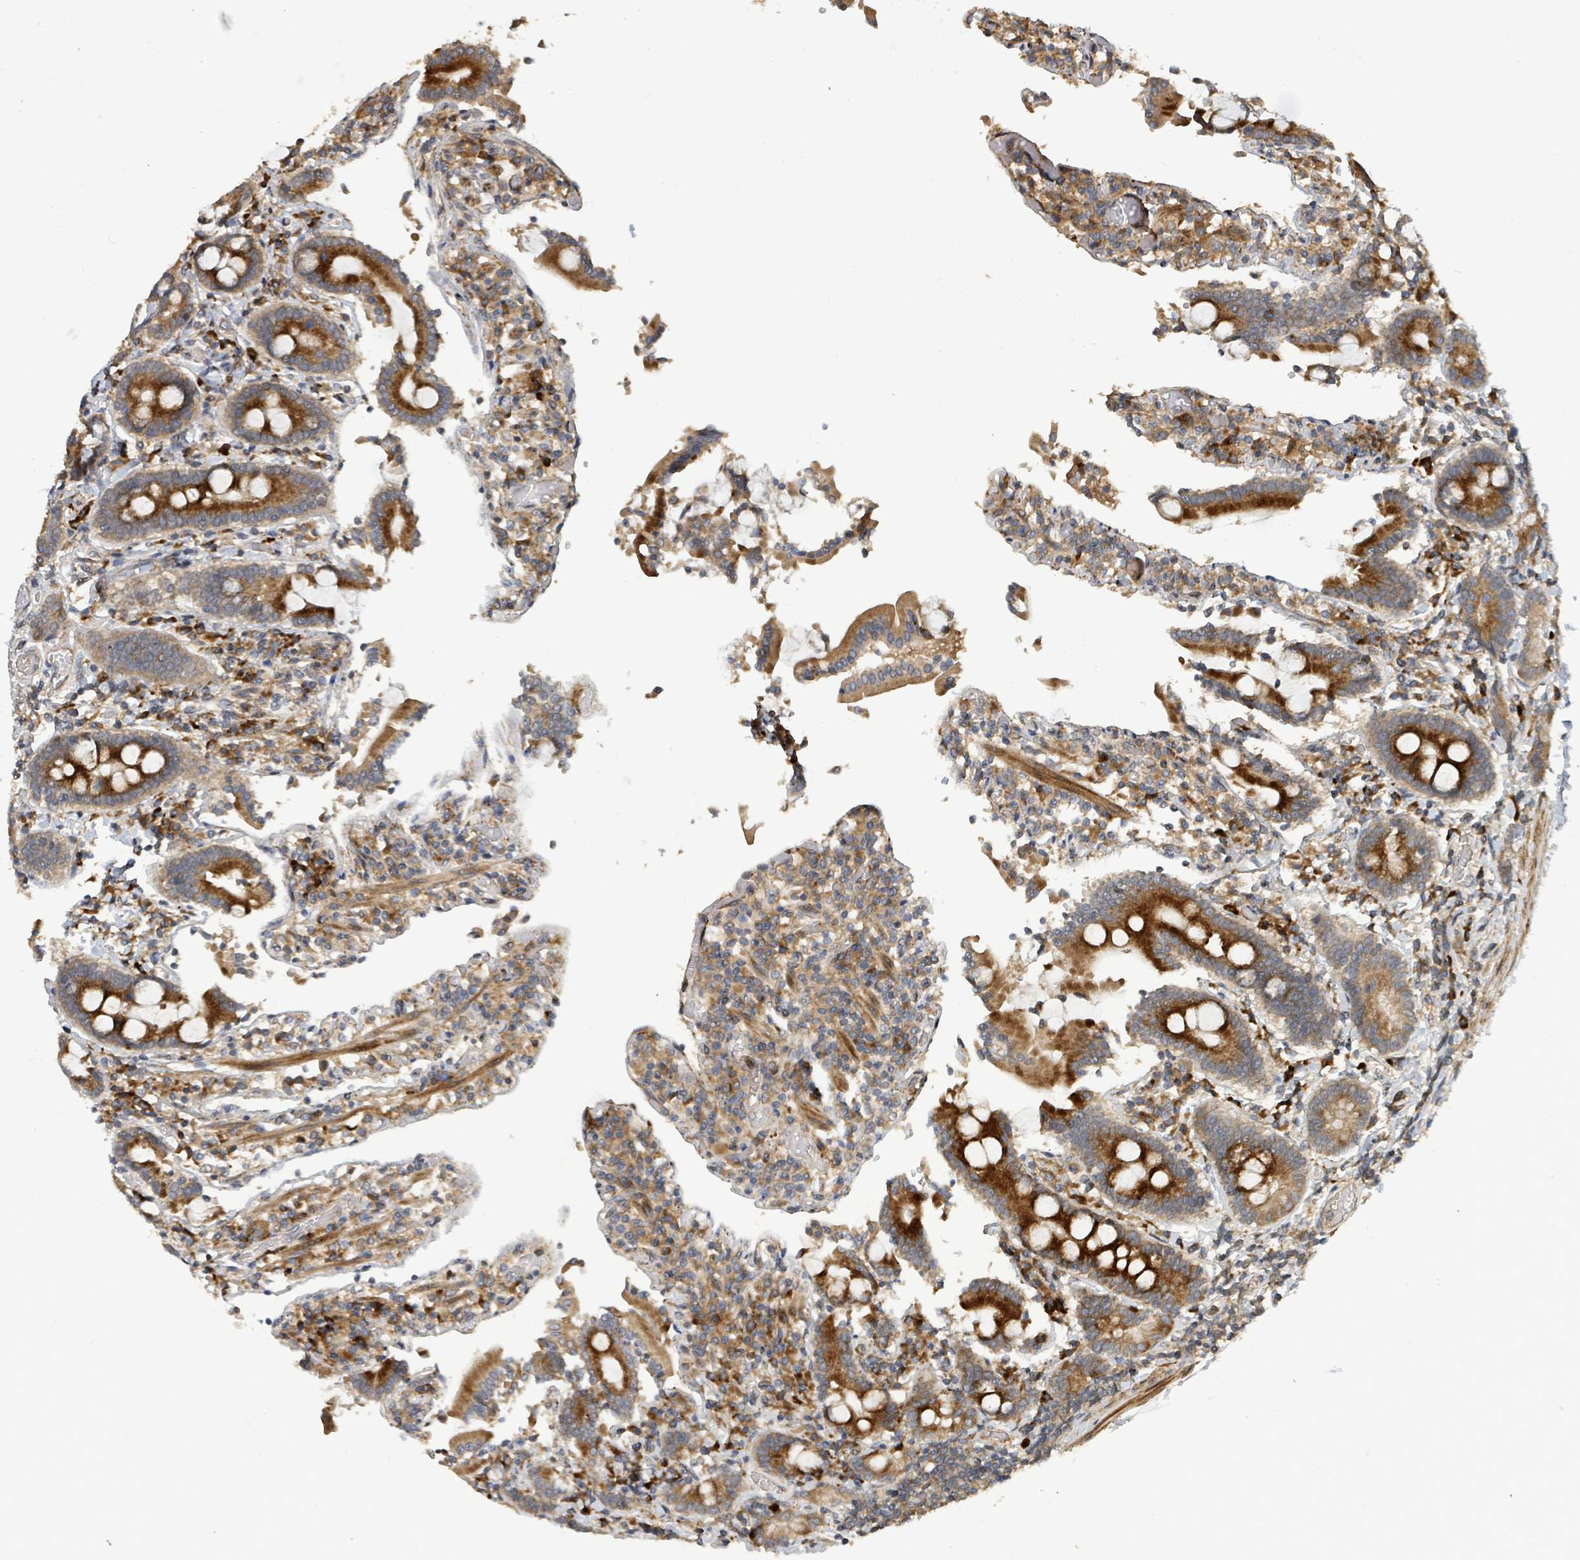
{"staining": {"intensity": "strong", "quantity": ">75%", "location": "cytoplasmic/membranous"}, "tissue": "duodenum", "cell_type": "Glandular cells", "image_type": "normal", "snomed": [{"axis": "morphology", "description": "Normal tissue, NOS"}, {"axis": "topography", "description": "Duodenum"}], "caption": "This is a photomicrograph of IHC staining of unremarkable duodenum, which shows strong positivity in the cytoplasmic/membranous of glandular cells.", "gene": "STARD4", "patient": {"sex": "male", "age": 55}}